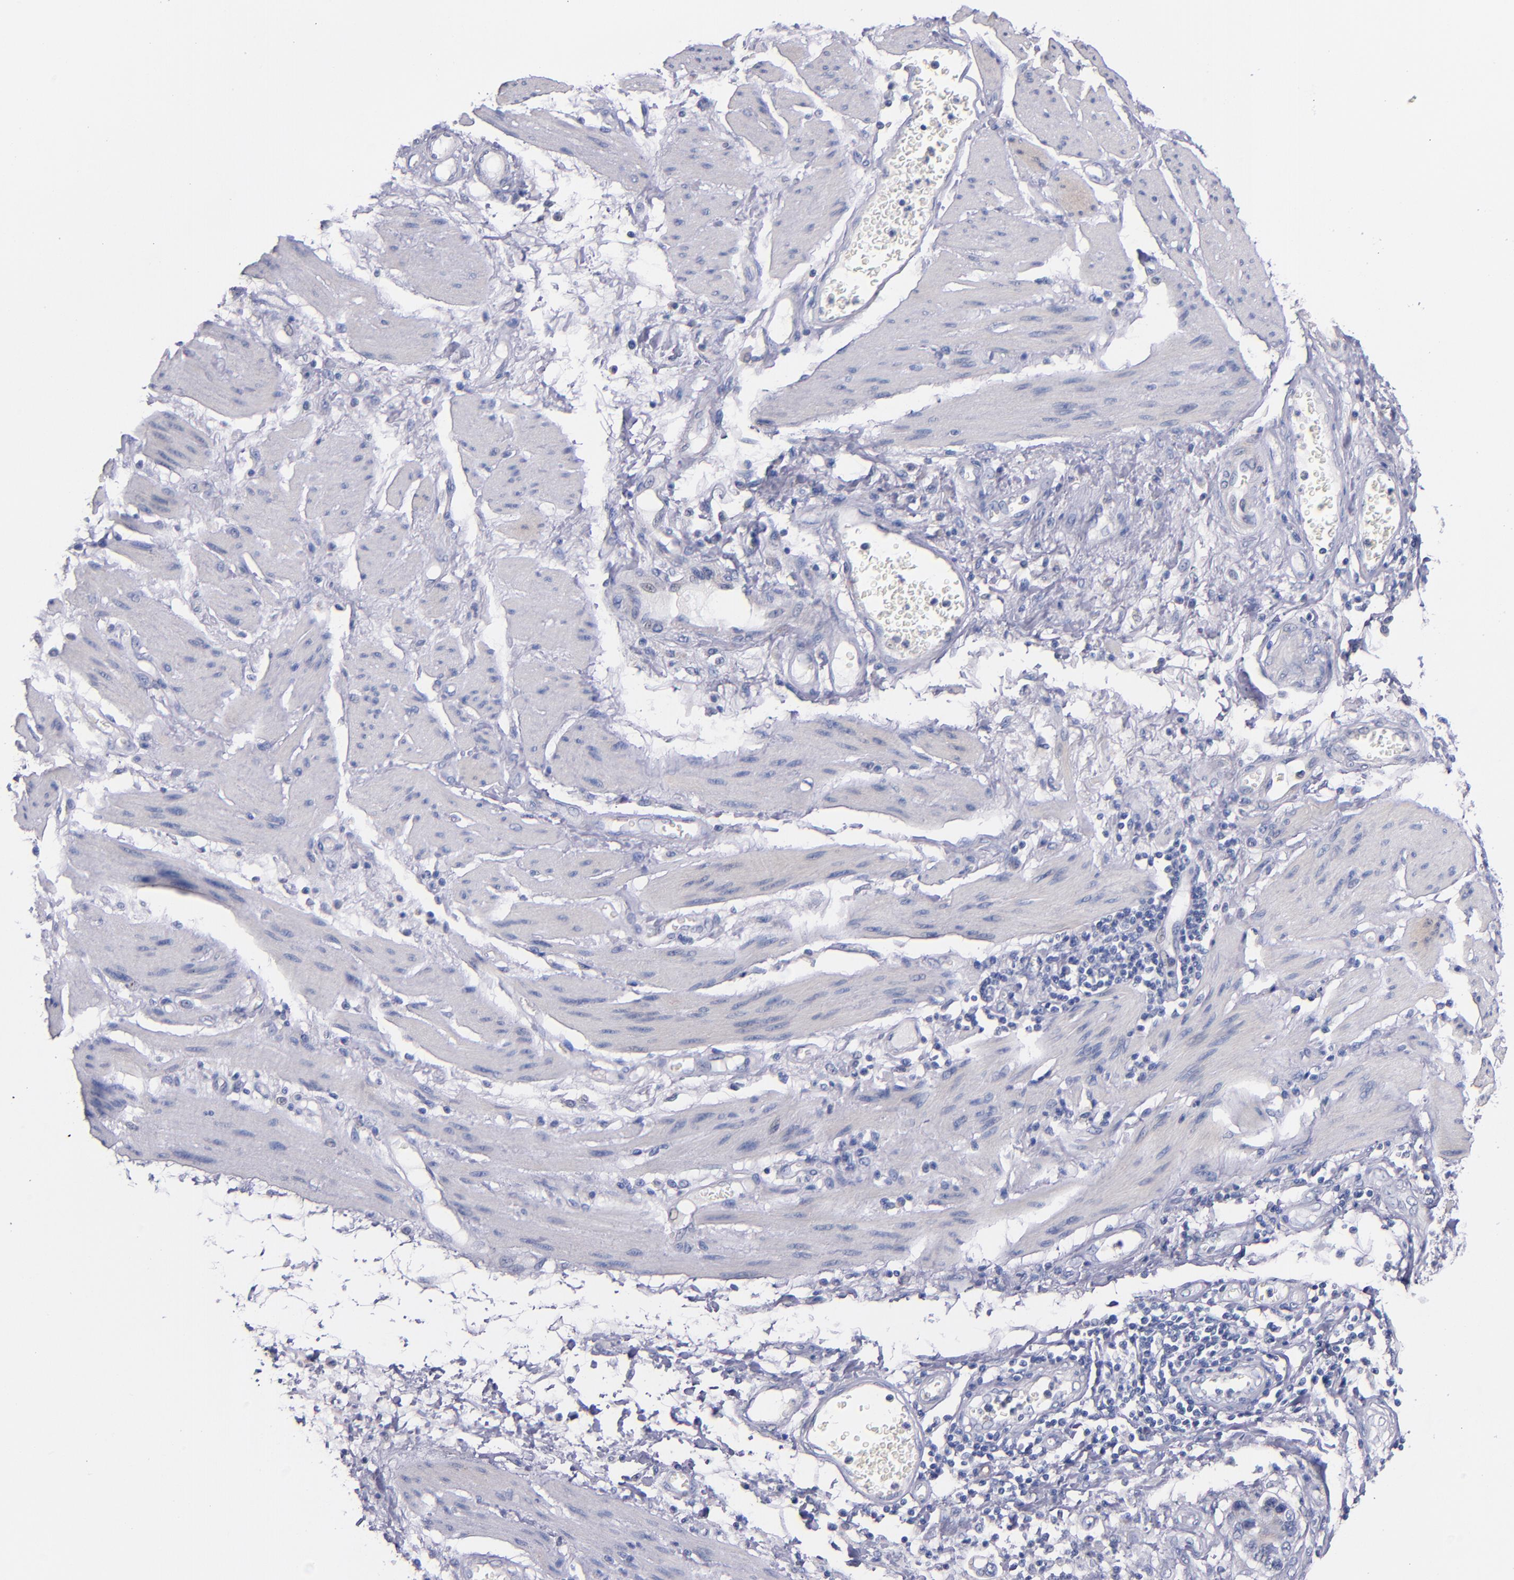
{"staining": {"intensity": "negative", "quantity": "none", "location": "none"}, "tissue": "stomach cancer", "cell_type": "Tumor cells", "image_type": "cancer", "snomed": [{"axis": "morphology", "description": "Adenocarcinoma, NOS"}, {"axis": "topography", "description": "Pancreas"}, {"axis": "topography", "description": "Stomach, upper"}], "caption": "High power microscopy photomicrograph of an immunohistochemistry (IHC) histopathology image of stomach cancer, revealing no significant positivity in tumor cells.", "gene": "CNTNAP2", "patient": {"sex": "male", "age": 77}}